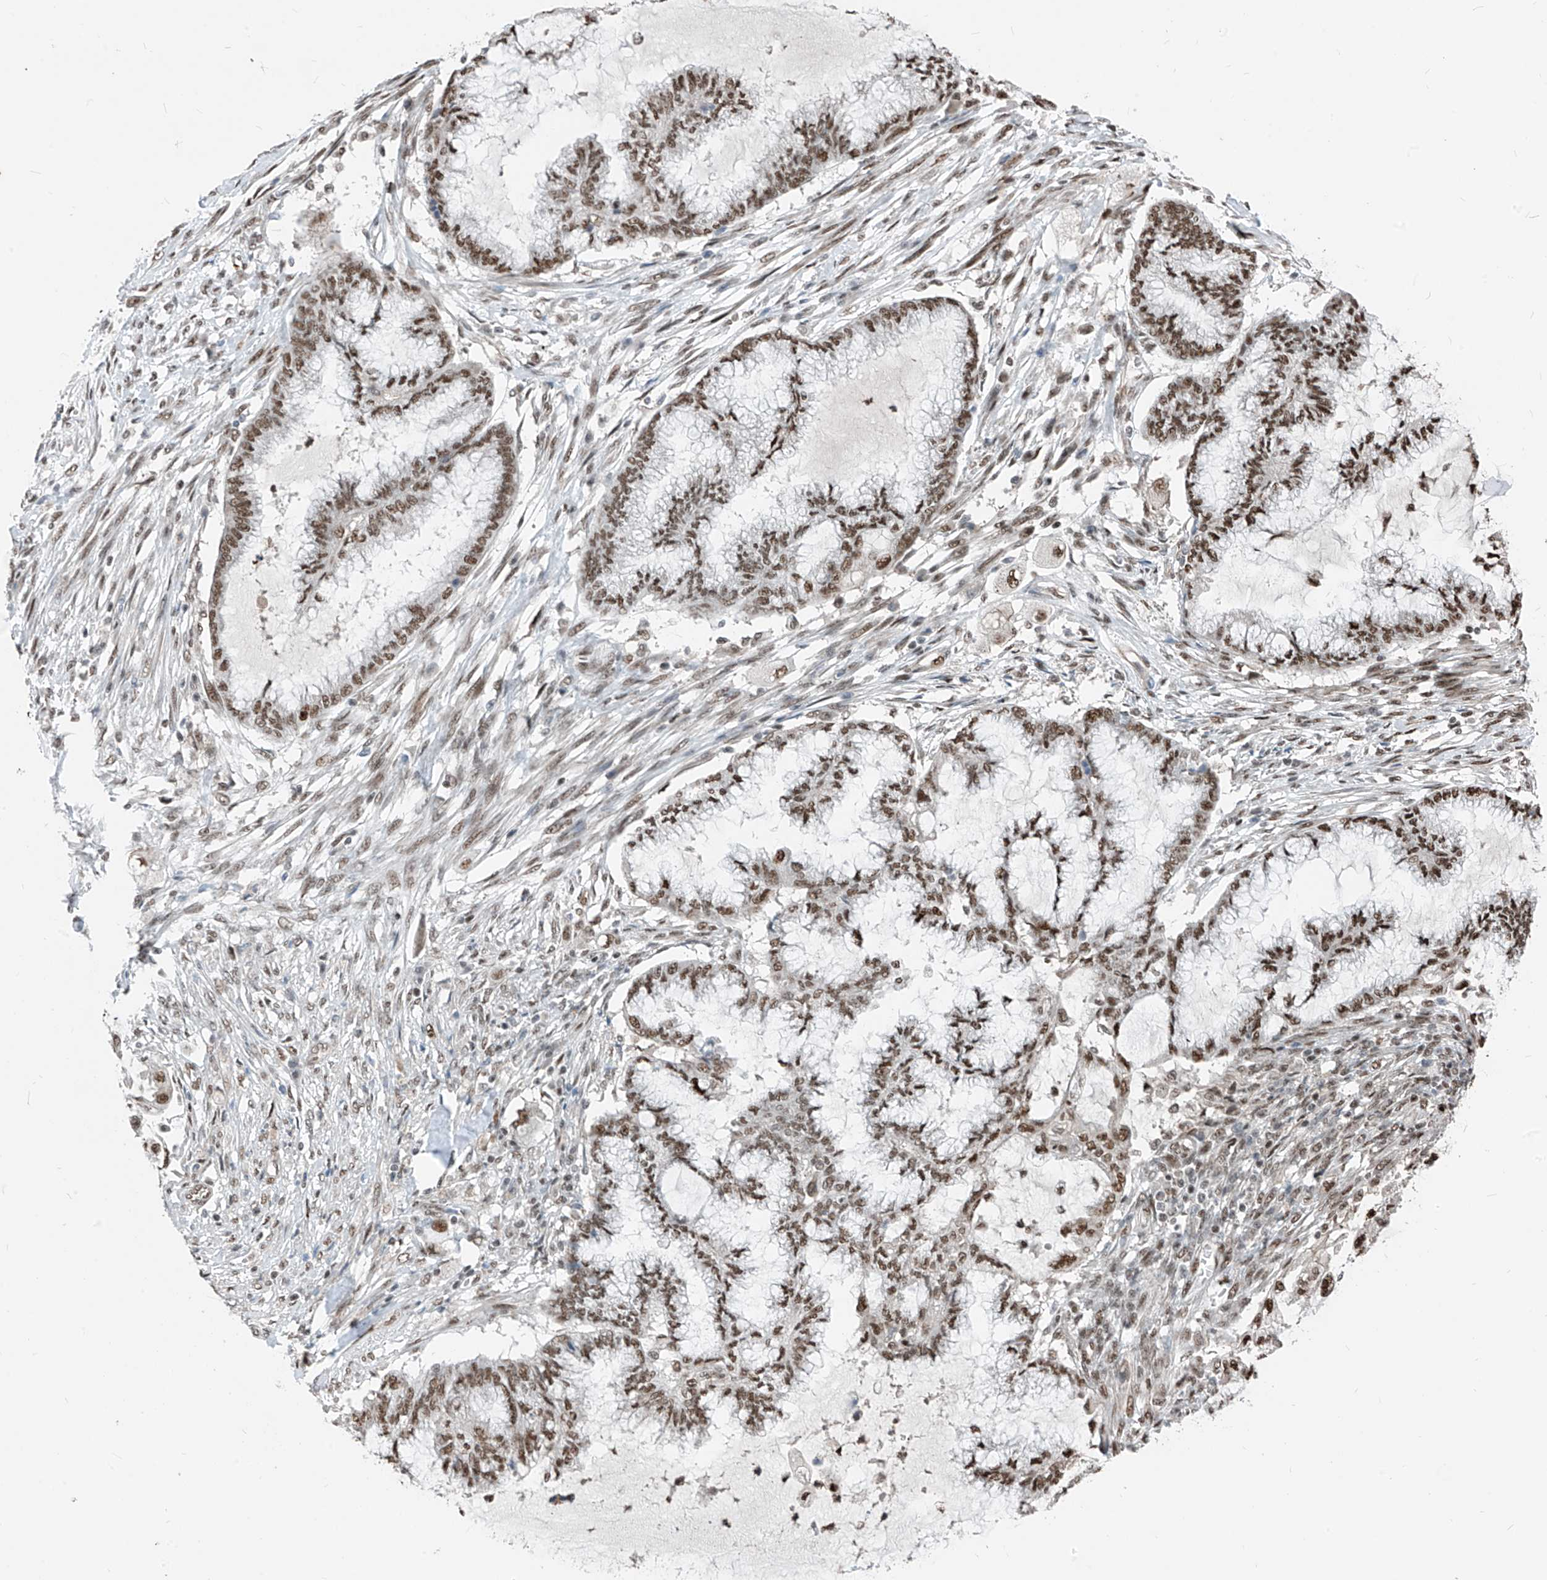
{"staining": {"intensity": "moderate", "quantity": ">75%", "location": "nuclear"}, "tissue": "endometrial cancer", "cell_type": "Tumor cells", "image_type": "cancer", "snomed": [{"axis": "morphology", "description": "Adenocarcinoma, NOS"}, {"axis": "topography", "description": "Endometrium"}], "caption": "Tumor cells exhibit medium levels of moderate nuclear staining in about >75% of cells in human endometrial cancer (adenocarcinoma).", "gene": "RBP7", "patient": {"sex": "female", "age": 86}}